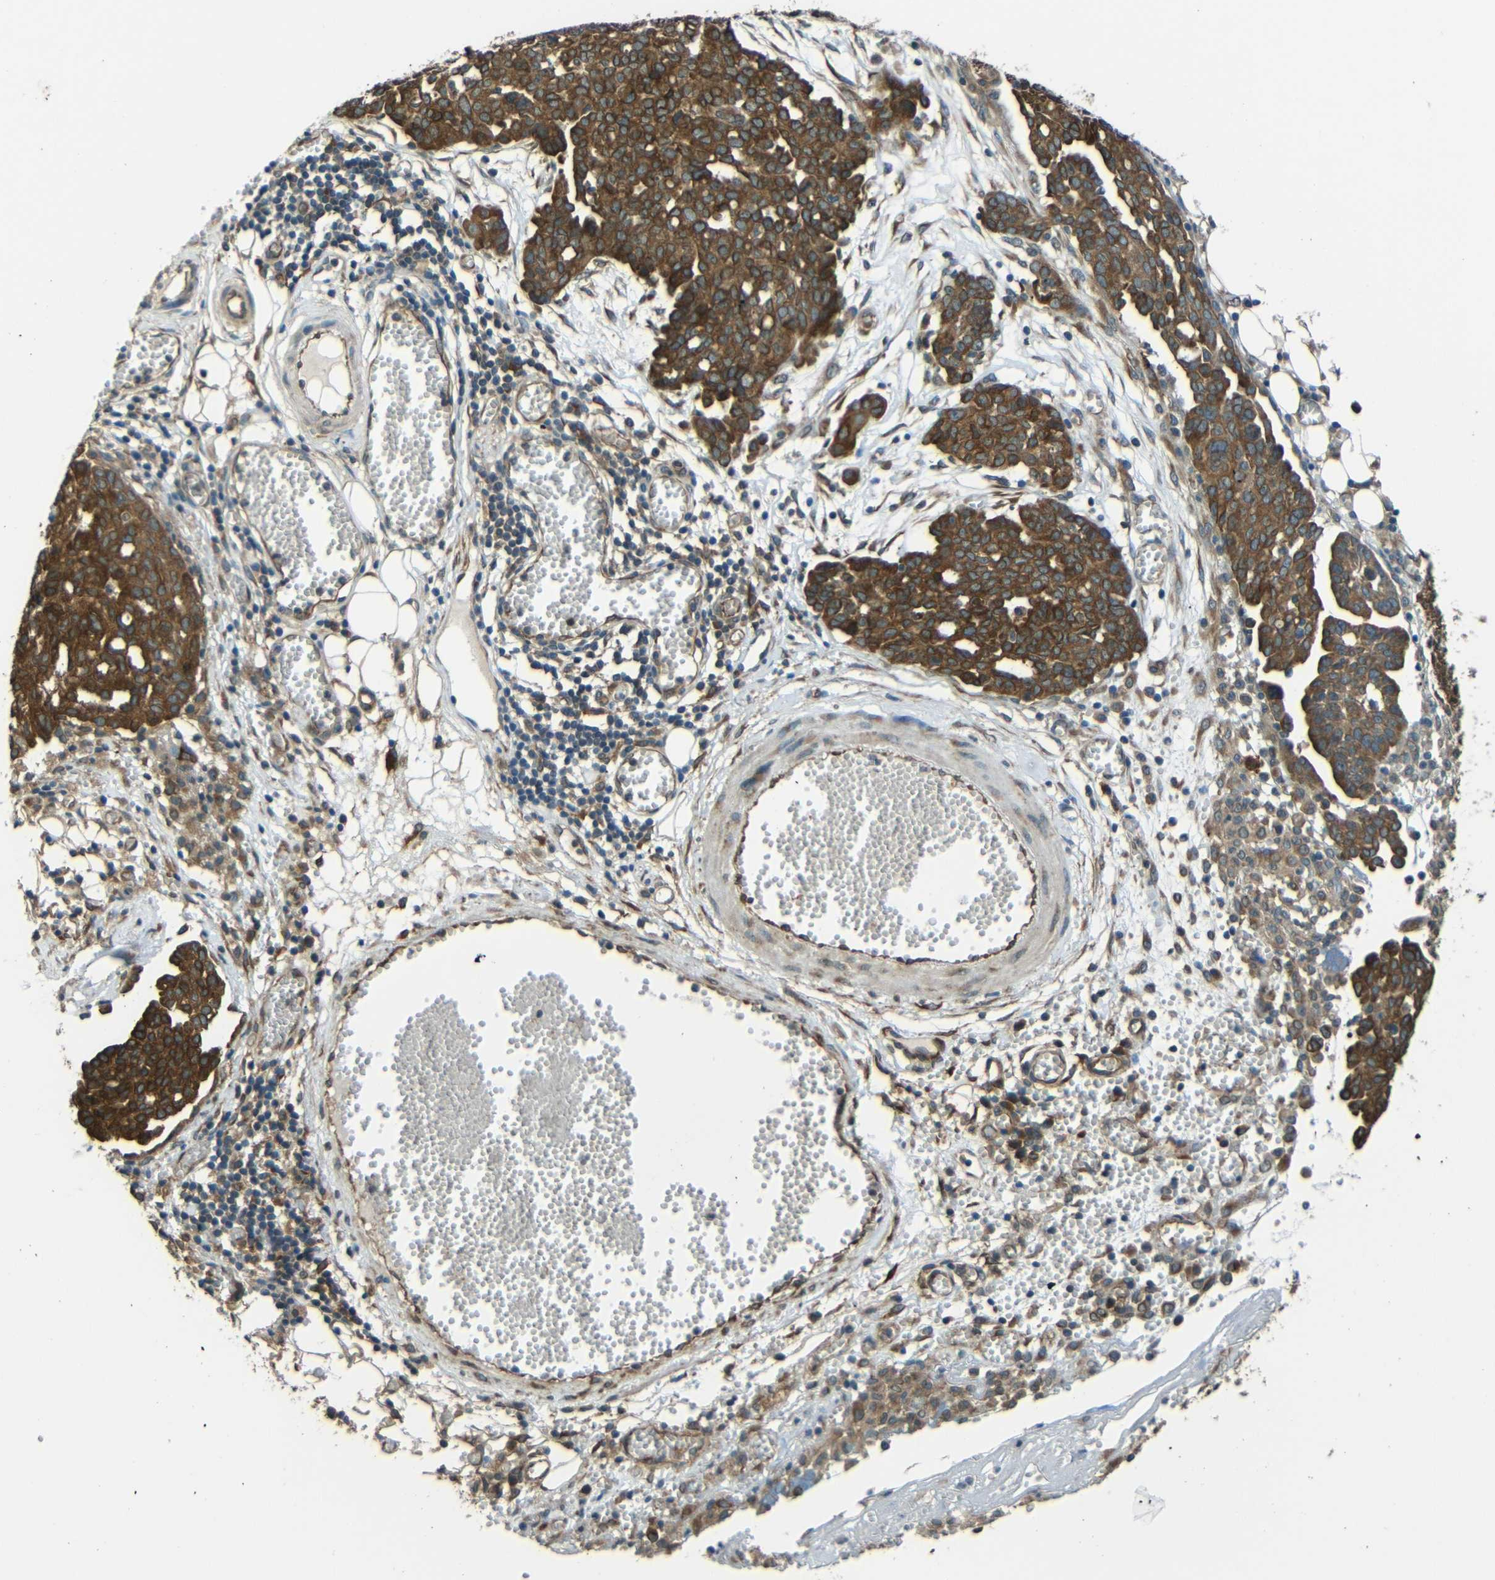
{"staining": {"intensity": "strong", "quantity": ">75%", "location": "cytoplasmic/membranous"}, "tissue": "ovarian cancer", "cell_type": "Tumor cells", "image_type": "cancer", "snomed": [{"axis": "morphology", "description": "Cystadenocarcinoma, serous, NOS"}, {"axis": "topography", "description": "Soft tissue"}, {"axis": "topography", "description": "Ovary"}], "caption": "IHC (DAB) staining of human ovarian cancer displays strong cytoplasmic/membranous protein expression in approximately >75% of tumor cells. (Brightfield microscopy of DAB IHC at high magnification).", "gene": "VAPB", "patient": {"sex": "female", "age": 57}}